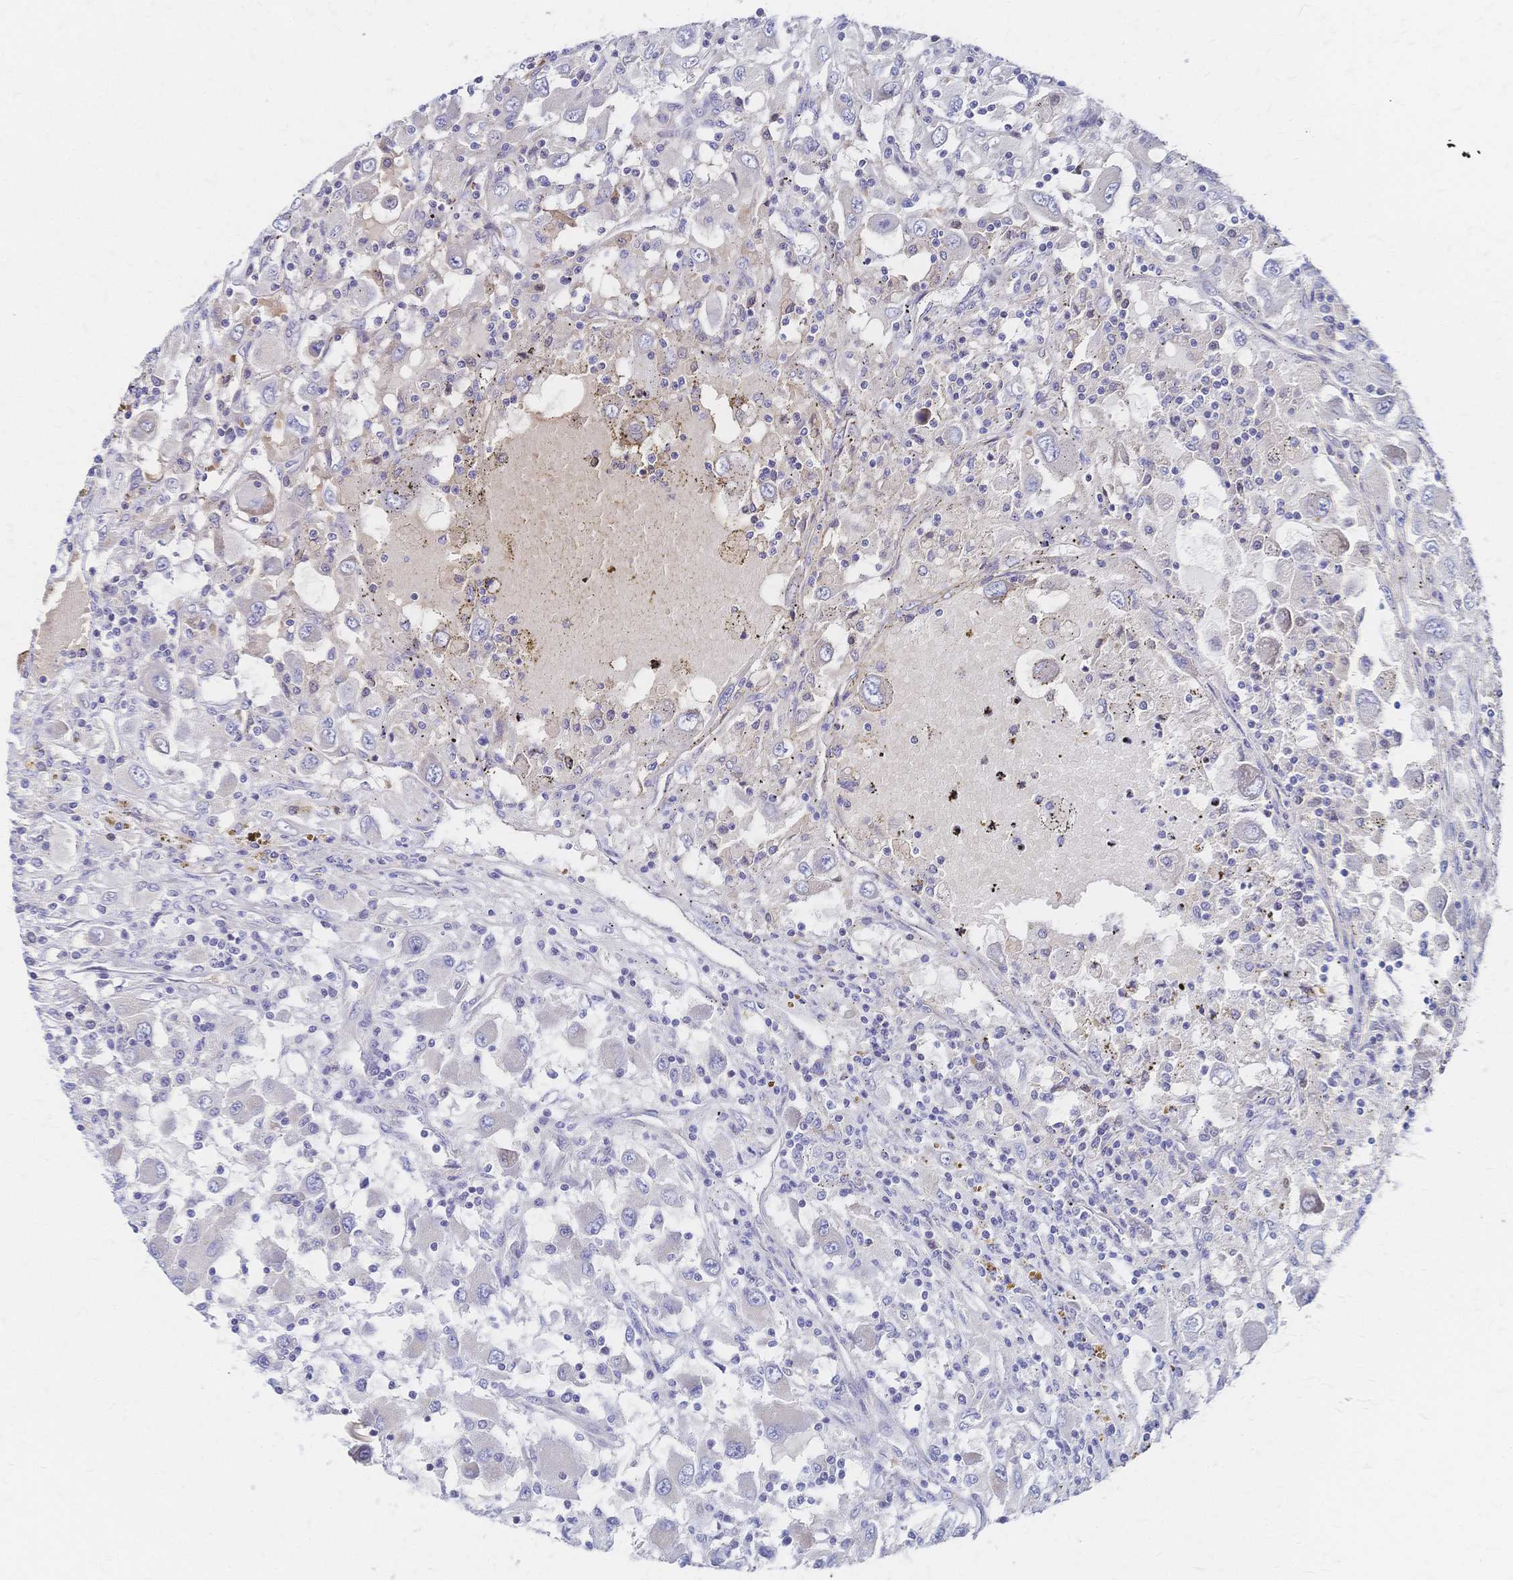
{"staining": {"intensity": "negative", "quantity": "none", "location": "none"}, "tissue": "renal cancer", "cell_type": "Tumor cells", "image_type": "cancer", "snomed": [{"axis": "morphology", "description": "Adenocarcinoma, NOS"}, {"axis": "topography", "description": "Kidney"}], "caption": "A high-resolution image shows immunohistochemistry (IHC) staining of adenocarcinoma (renal), which reveals no significant expression in tumor cells. The staining was performed using DAB (3,3'-diaminobenzidine) to visualize the protein expression in brown, while the nuclei were stained in blue with hematoxylin (Magnification: 20x).", "gene": "SLC5A1", "patient": {"sex": "female", "age": 67}}